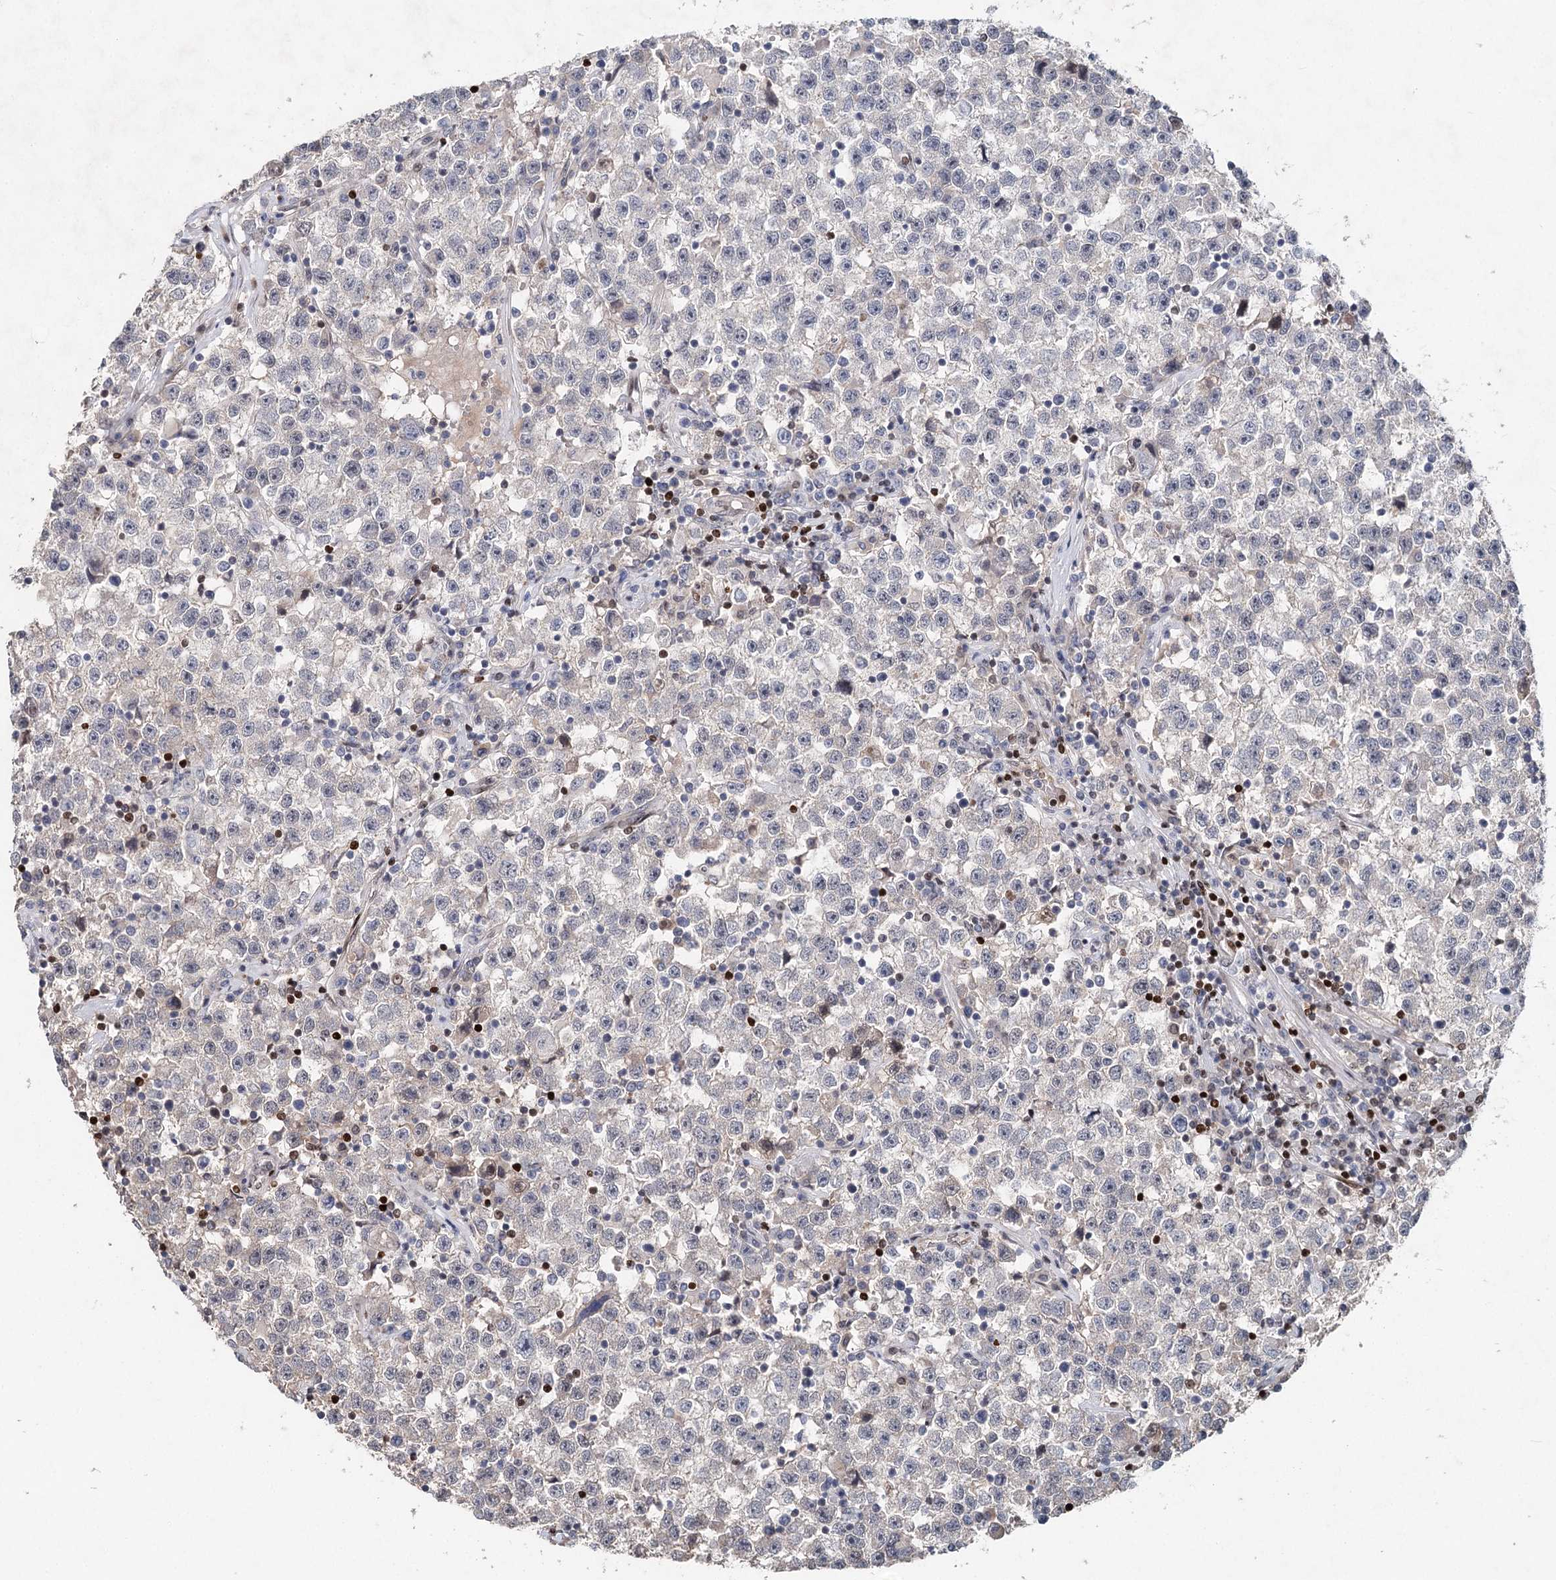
{"staining": {"intensity": "negative", "quantity": "none", "location": "none"}, "tissue": "testis cancer", "cell_type": "Tumor cells", "image_type": "cancer", "snomed": [{"axis": "morphology", "description": "Seminoma, NOS"}, {"axis": "topography", "description": "Testis"}], "caption": "Tumor cells show no significant protein expression in seminoma (testis).", "gene": "FRMD4A", "patient": {"sex": "male", "age": 22}}